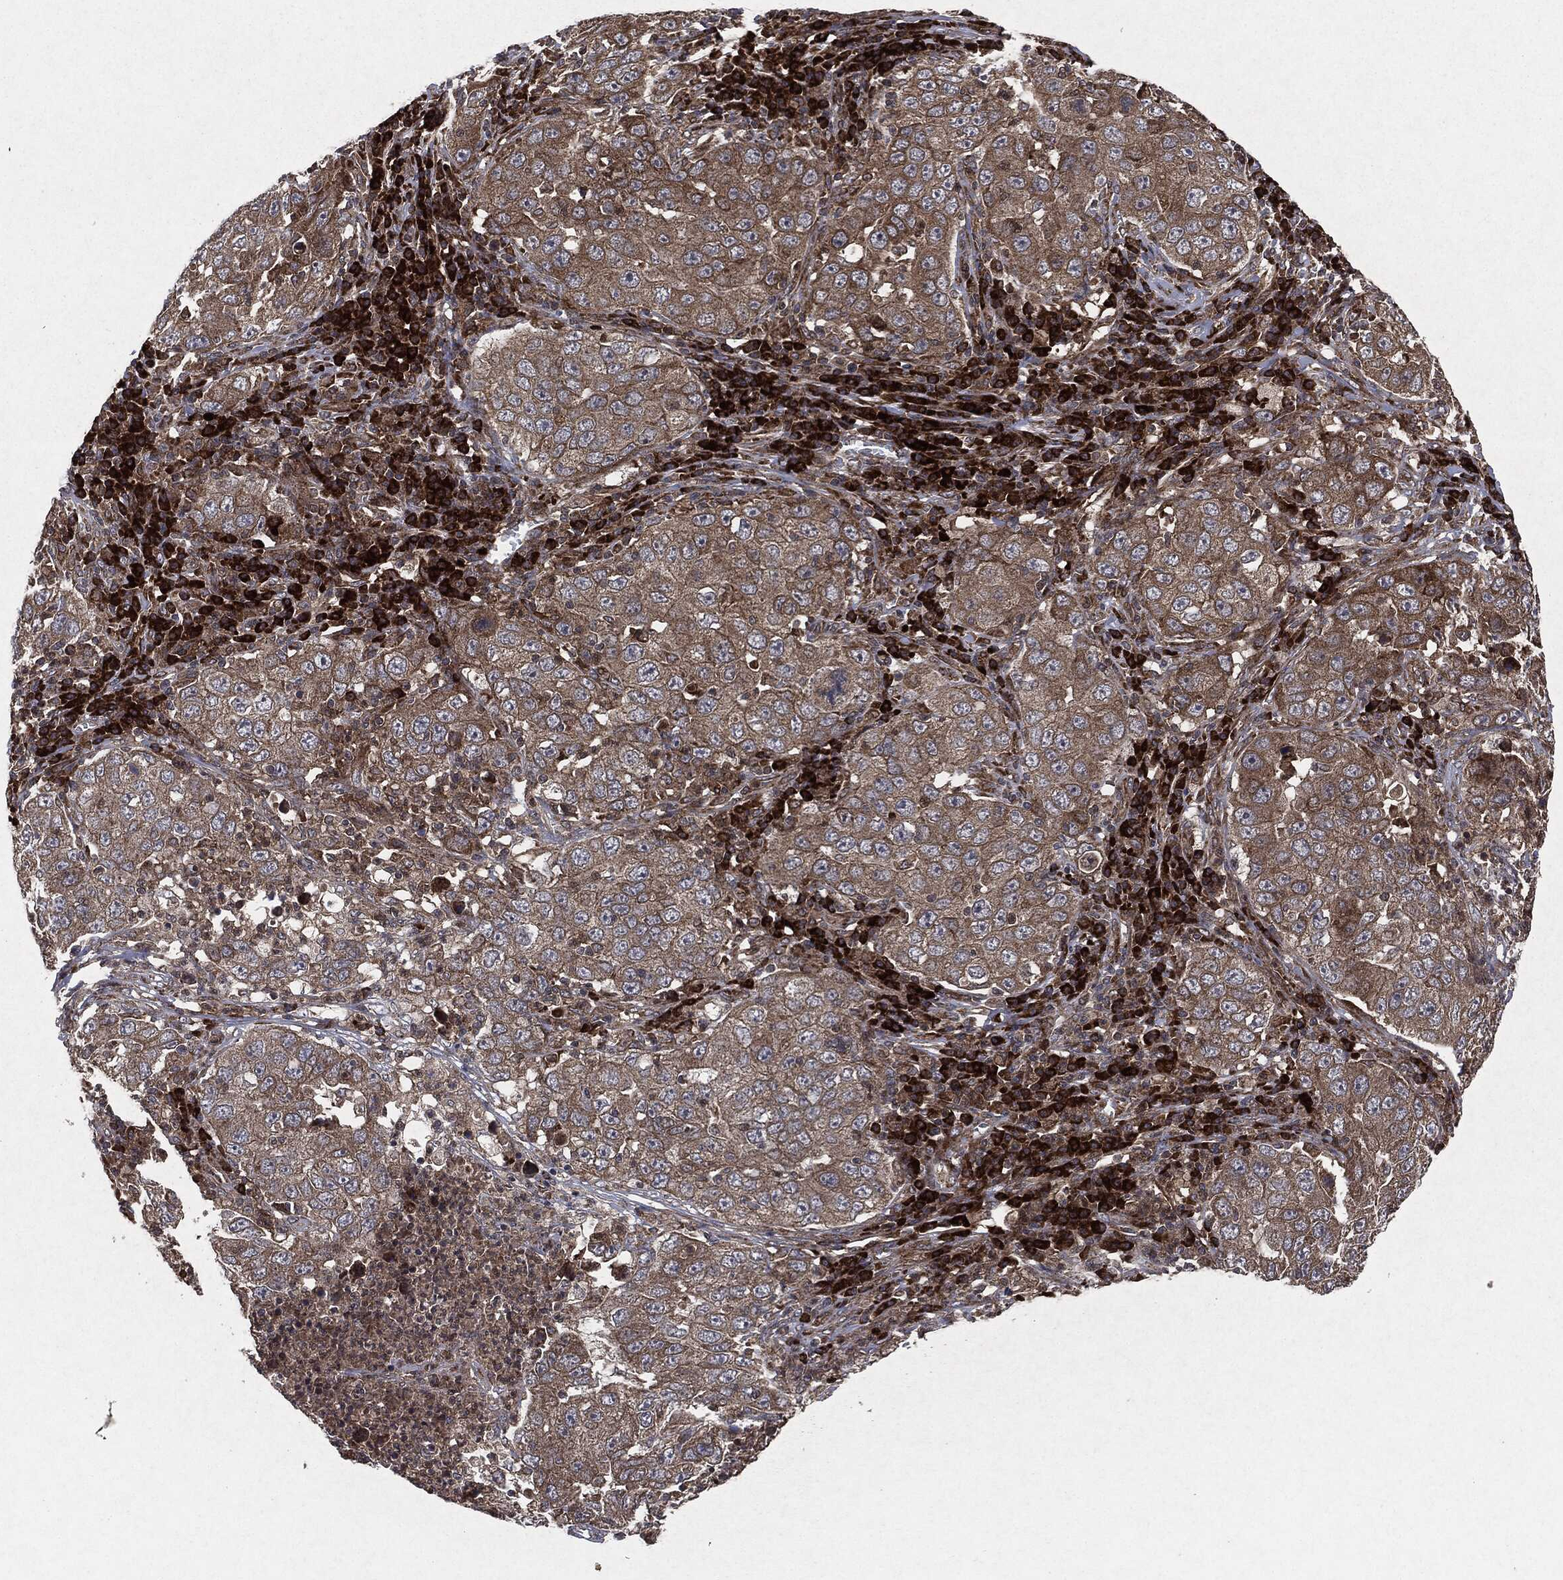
{"staining": {"intensity": "moderate", "quantity": "25%-75%", "location": "cytoplasmic/membranous"}, "tissue": "lung cancer", "cell_type": "Tumor cells", "image_type": "cancer", "snomed": [{"axis": "morphology", "description": "Adenocarcinoma, NOS"}, {"axis": "topography", "description": "Lung"}], "caption": "High-power microscopy captured an IHC image of lung cancer, revealing moderate cytoplasmic/membranous expression in about 25%-75% of tumor cells.", "gene": "RAF1", "patient": {"sex": "male", "age": 73}}